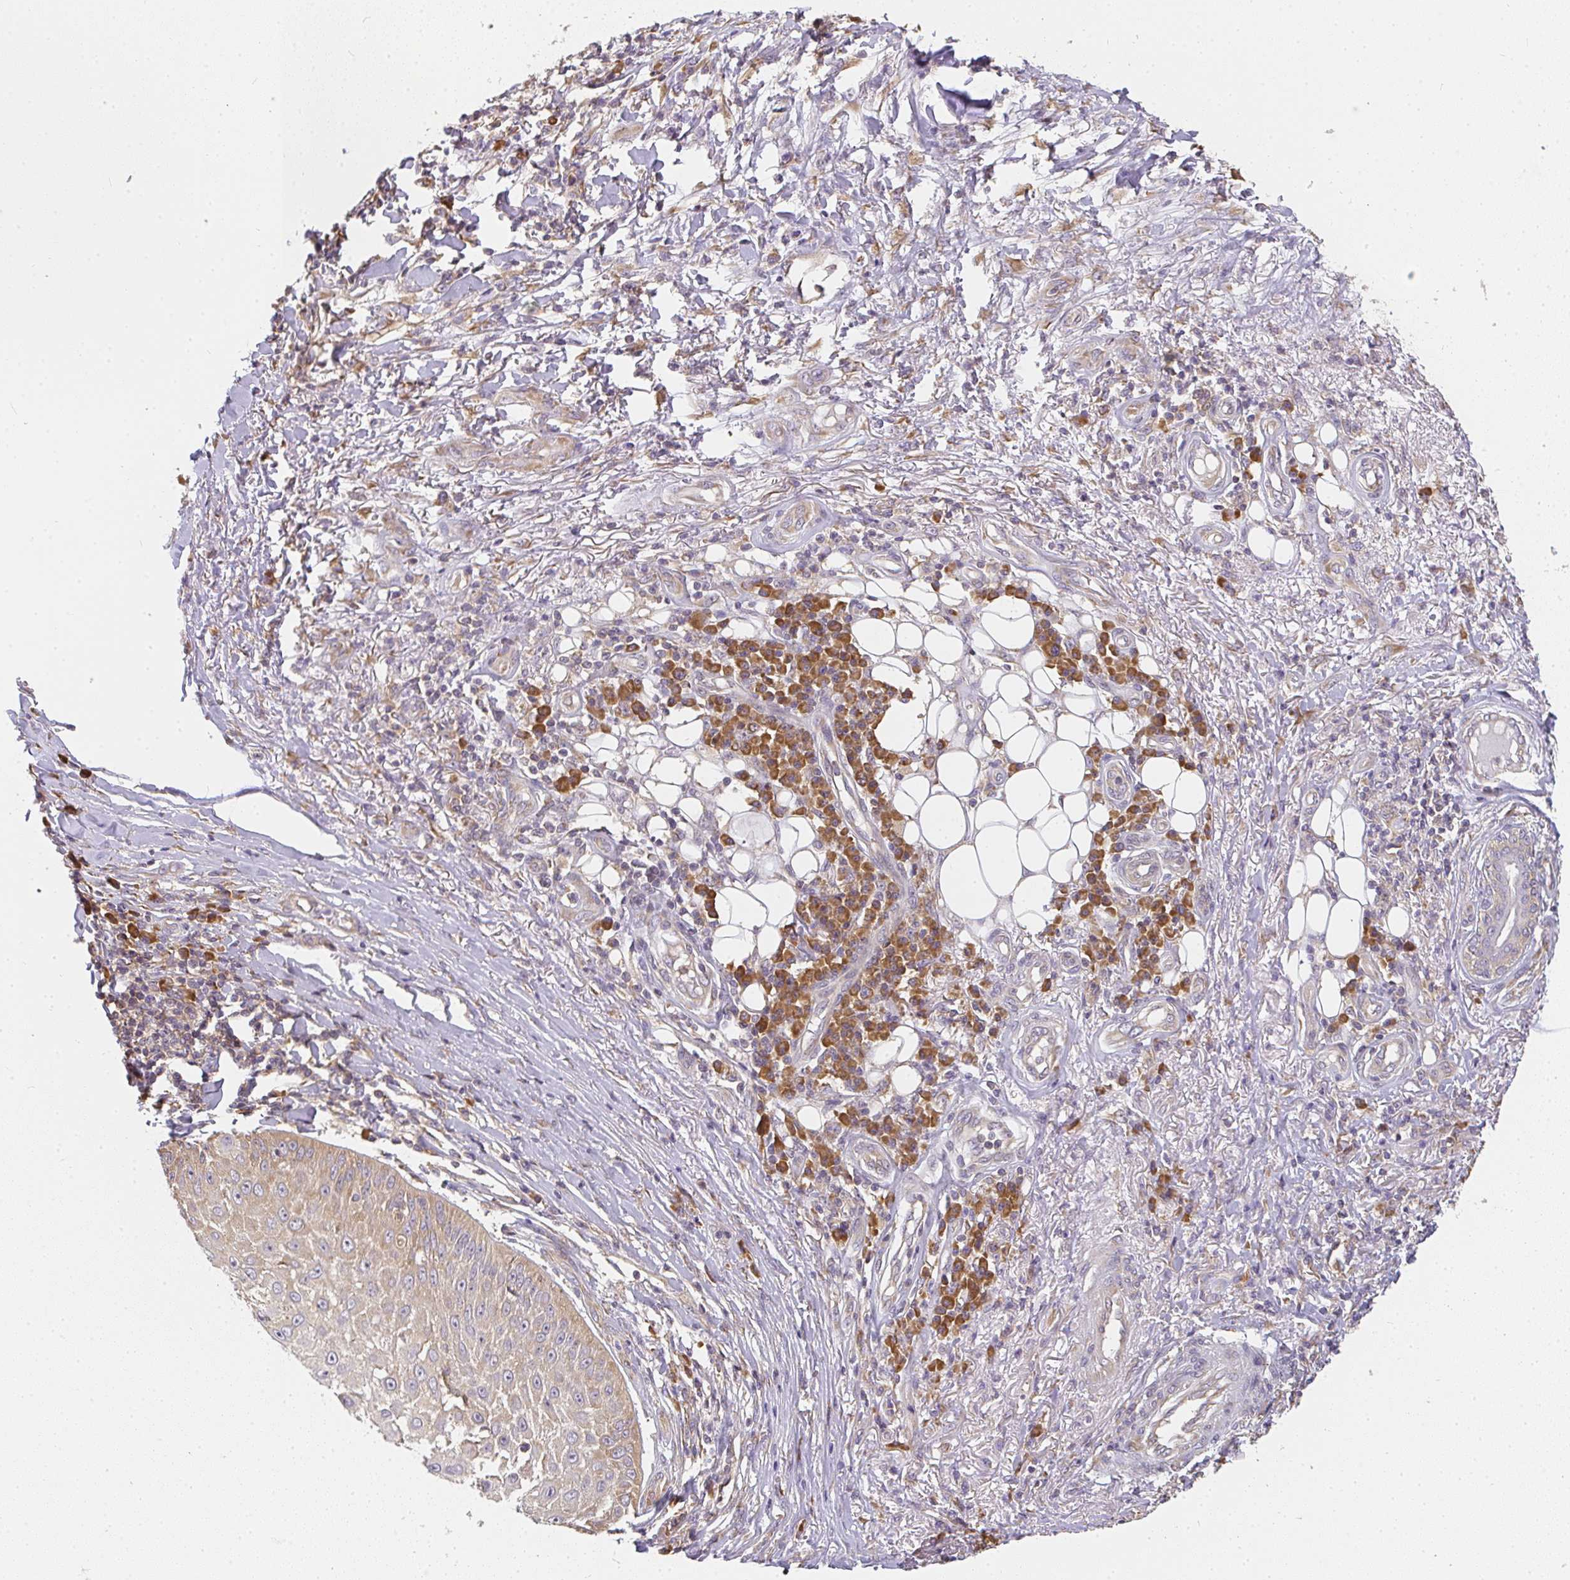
{"staining": {"intensity": "weak", "quantity": ">75%", "location": "cytoplasmic/membranous"}, "tissue": "skin cancer", "cell_type": "Tumor cells", "image_type": "cancer", "snomed": [{"axis": "morphology", "description": "Squamous cell carcinoma, NOS"}, {"axis": "topography", "description": "Skin"}], "caption": "There is low levels of weak cytoplasmic/membranous positivity in tumor cells of squamous cell carcinoma (skin), as demonstrated by immunohistochemical staining (brown color).", "gene": "SLC35B3", "patient": {"sex": "male", "age": 70}}